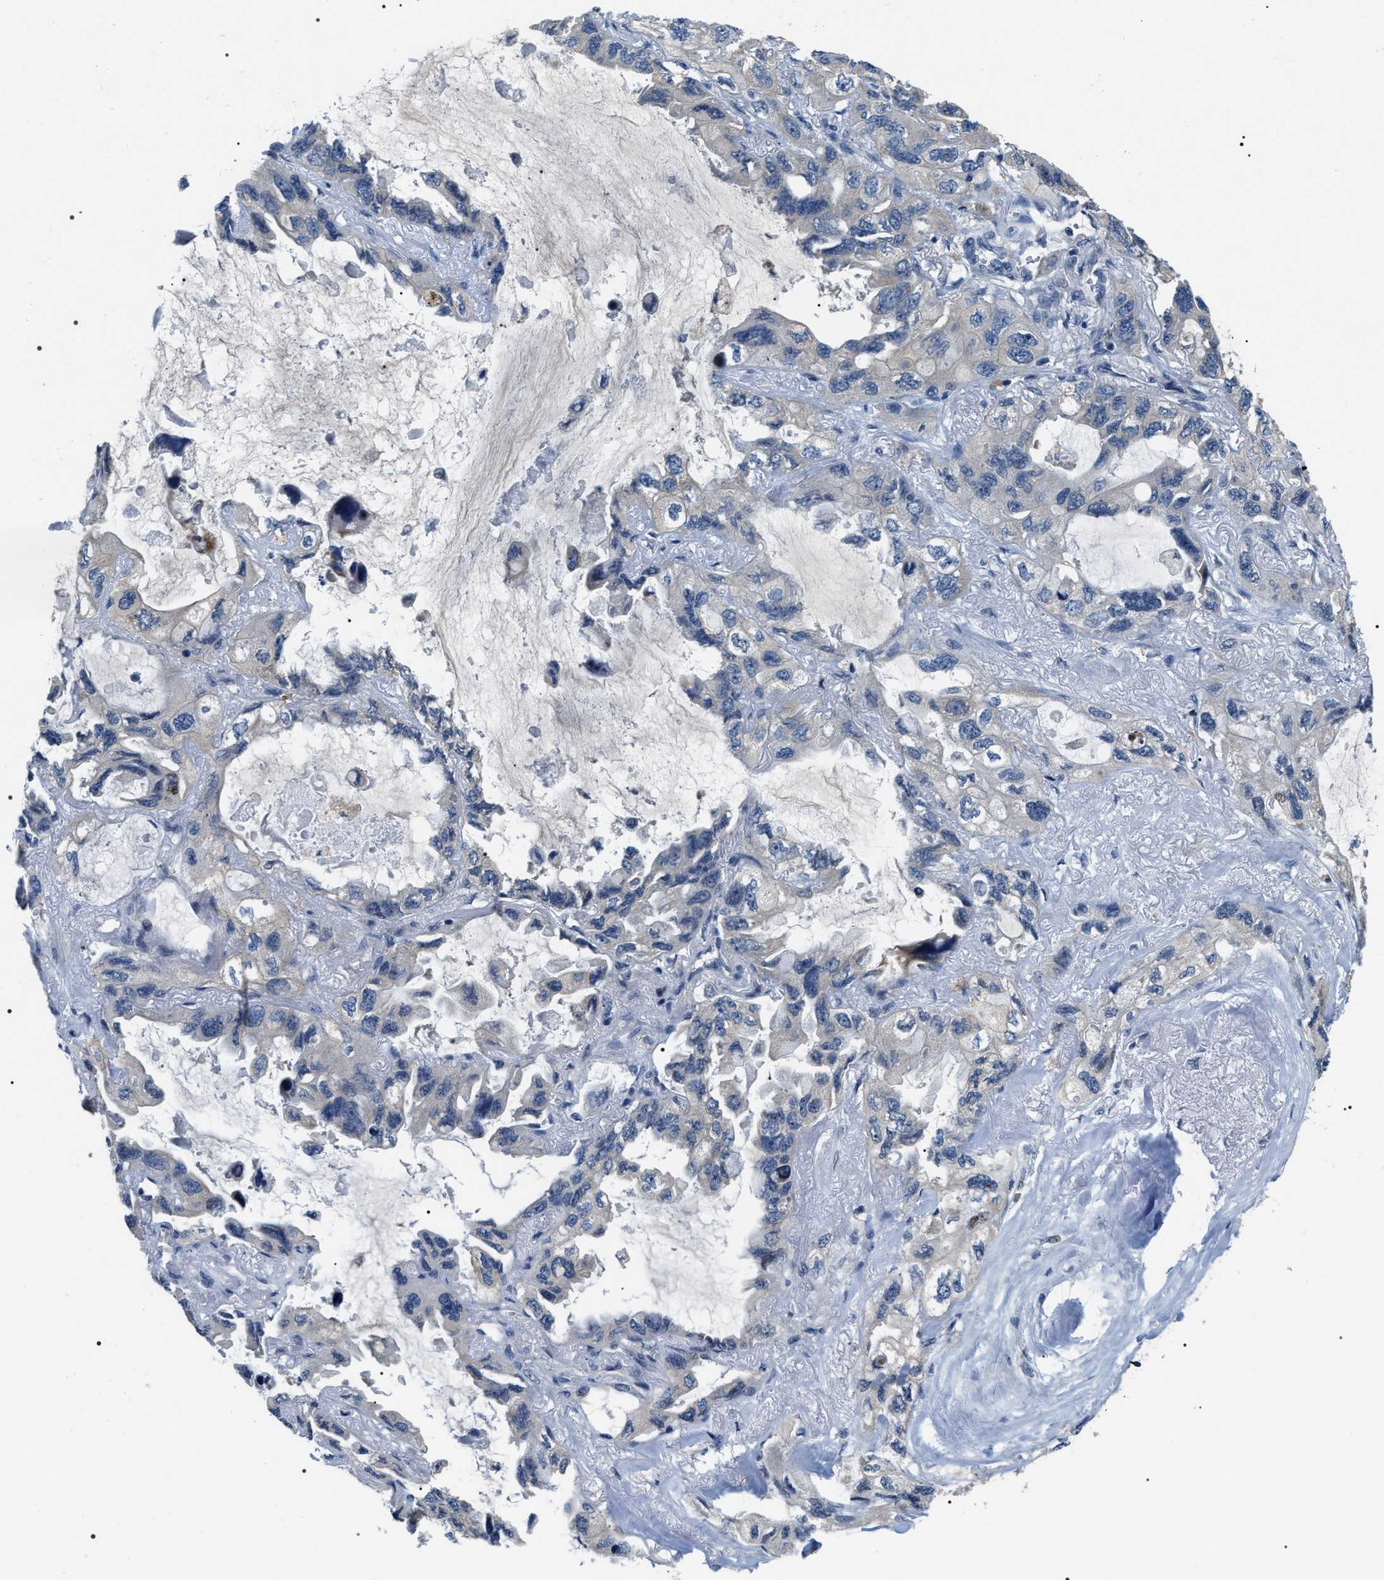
{"staining": {"intensity": "negative", "quantity": "none", "location": "none"}, "tissue": "lung cancer", "cell_type": "Tumor cells", "image_type": "cancer", "snomed": [{"axis": "morphology", "description": "Squamous cell carcinoma, NOS"}, {"axis": "topography", "description": "Lung"}], "caption": "High power microscopy image of an immunohistochemistry photomicrograph of squamous cell carcinoma (lung), revealing no significant staining in tumor cells.", "gene": "IFT81", "patient": {"sex": "female", "age": 73}}